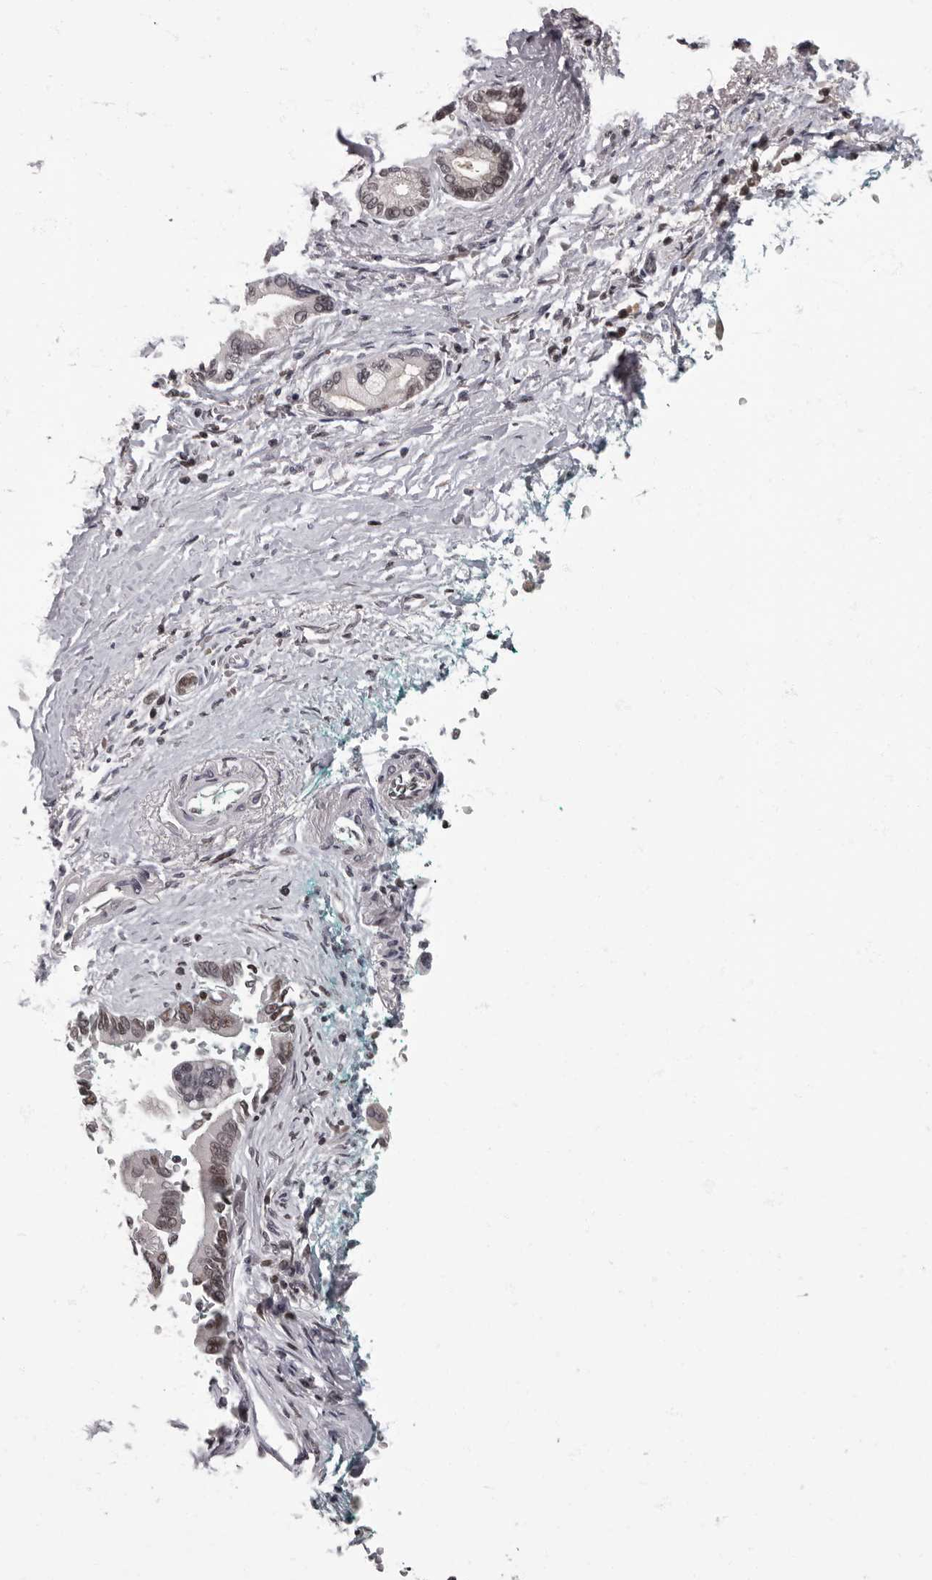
{"staining": {"intensity": "weak", "quantity": ">75%", "location": "nuclear"}, "tissue": "pancreatic cancer", "cell_type": "Tumor cells", "image_type": "cancer", "snomed": [{"axis": "morphology", "description": "Adenocarcinoma, NOS"}, {"axis": "topography", "description": "Pancreas"}], "caption": "There is low levels of weak nuclear expression in tumor cells of pancreatic cancer, as demonstrated by immunohistochemical staining (brown color).", "gene": "C1orf50", "patient": {"sex": "male", "age": 78}}